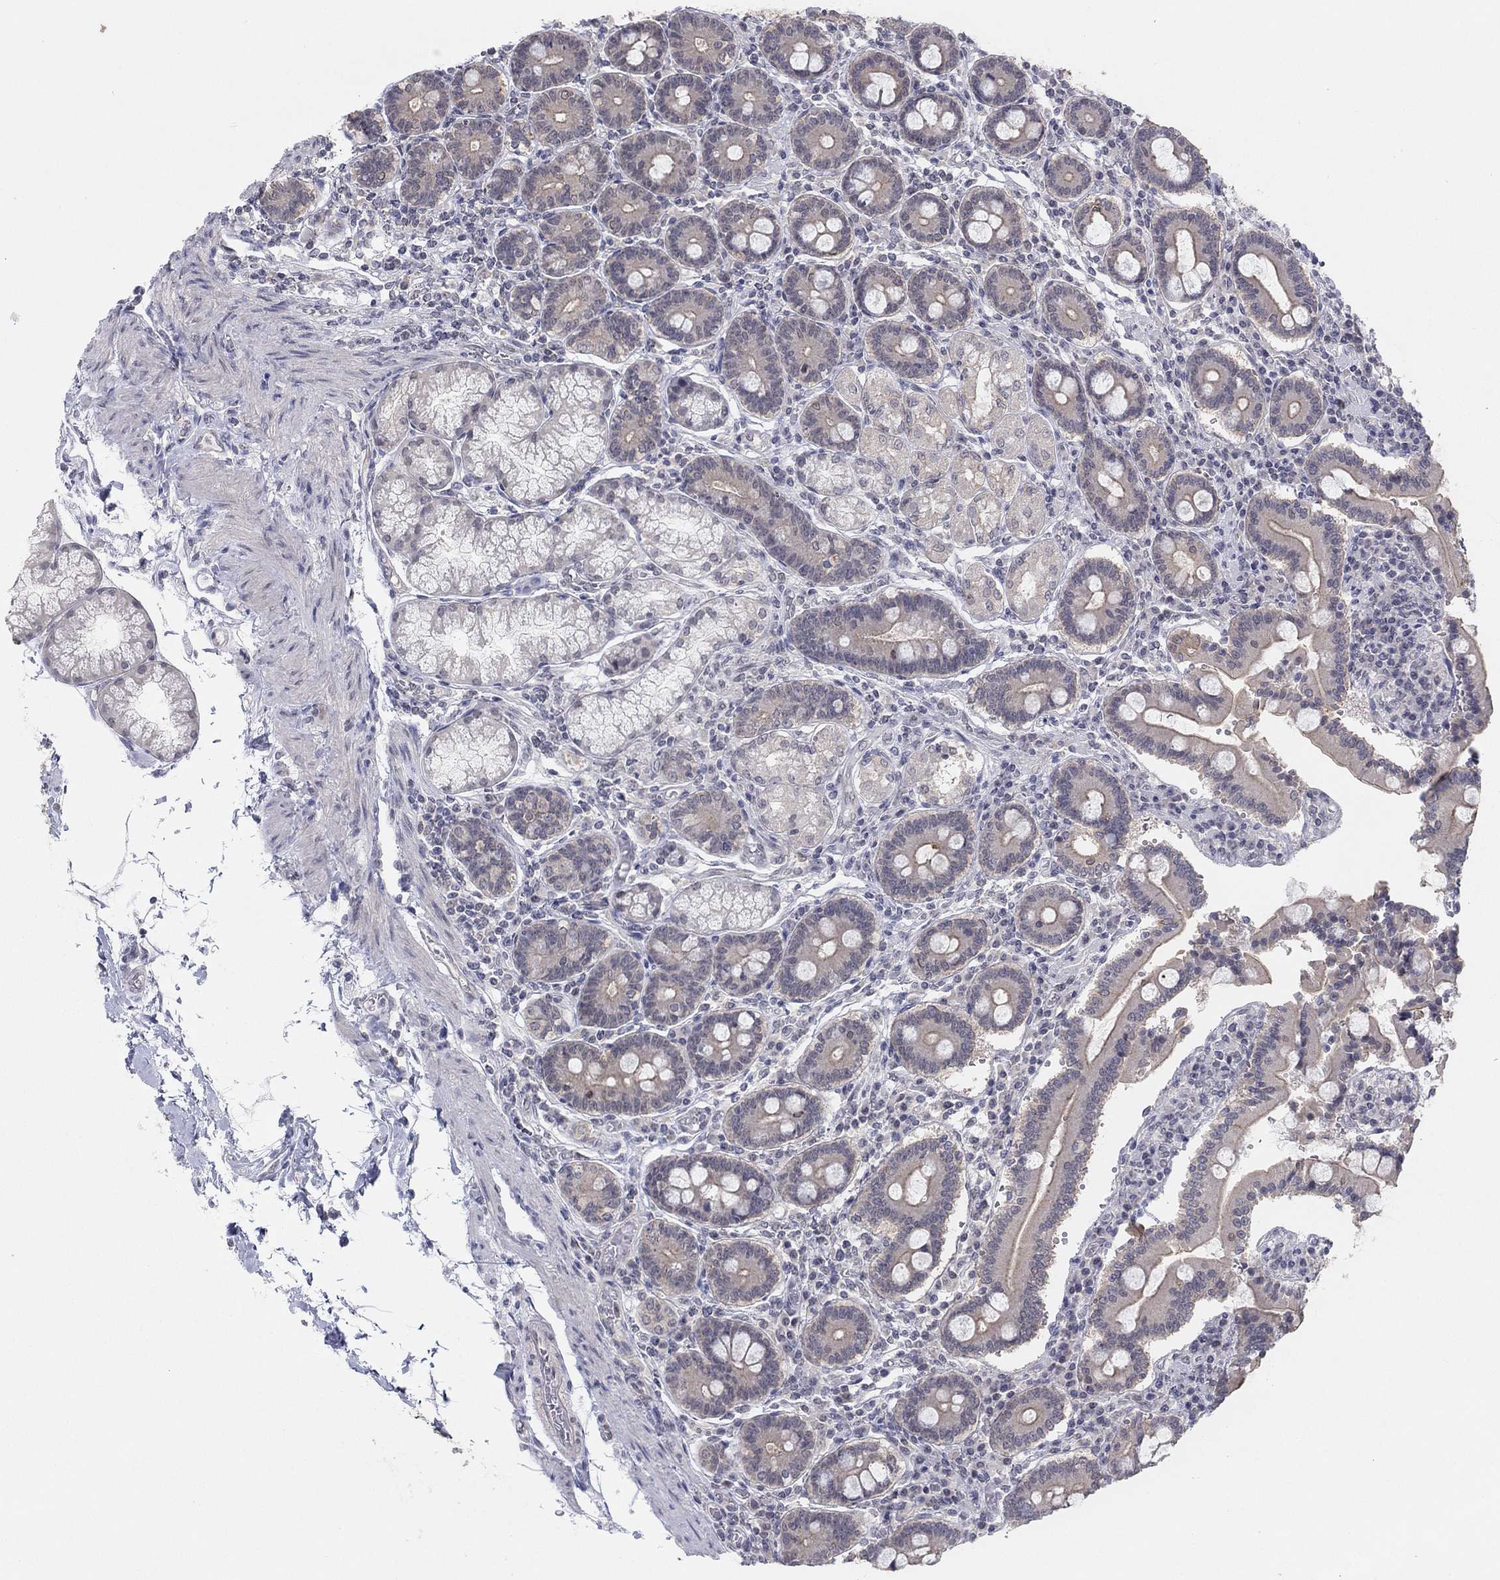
{"staining": {"intensity": "weak", "quantity": "25%-75%", "location": "cytoplasmic/membranous"}, "tissue": "duodenum", "cell_type": "Glandular cells", "image_type": "normal", "snomed": [{"axis": "morphology", "description": "Normal tissue, NOS"}, {"axis": "topography", "description": "Duodenum"}], "caption": "Brown immunohistochemical staining in unremarkable duodenum shows weak cytoplasmic/membranous positivity in approximately 25%-75% of glandular cells. (Brightfield microscopy of DAB IHC at high magnification).", "gene": "SLC22A2", "patient": {"sex": "female", "age": 62}}